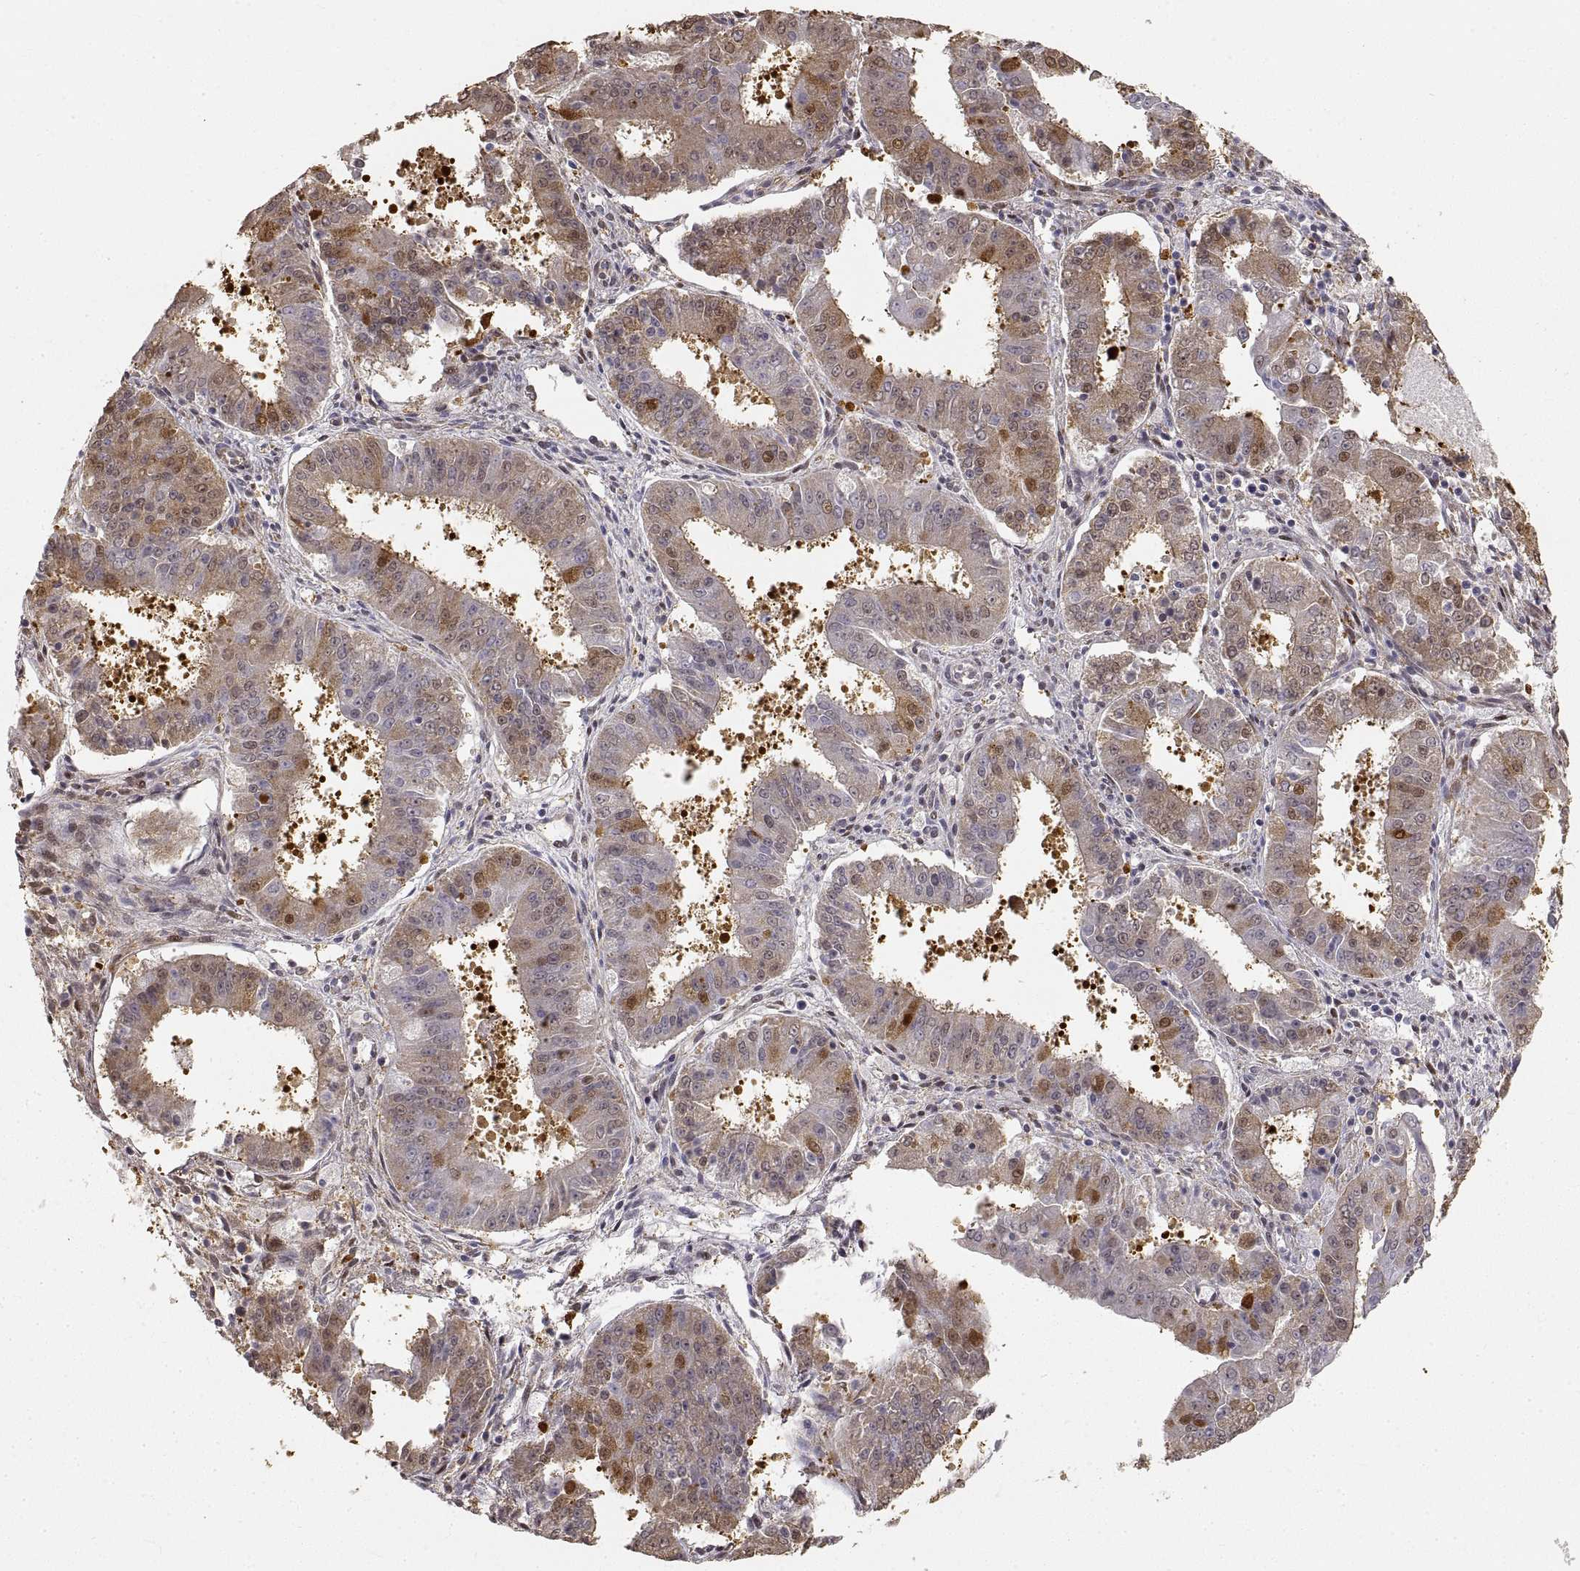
{"staining": {"intensity": "moderate", "quantity": "<25%", "location": "cytoplasmic/membranous"}, "tissue": "ovarian cancer", "cell_type": "Tumor cells", "image_type": "cancer", "snomed": [{"axis": "morphology", "description": "Carcinoma, endometroid"}, {"axis": "topography", "description": "Ovary"}], "caption": "Ovarian cancer stained with a brown dye displays moderate cytoplasmic/membranous positive positivity in about <25% of tumor cells.", "gene": "HSP90AB1", "patient": {"sex": "female", "age": 42}}